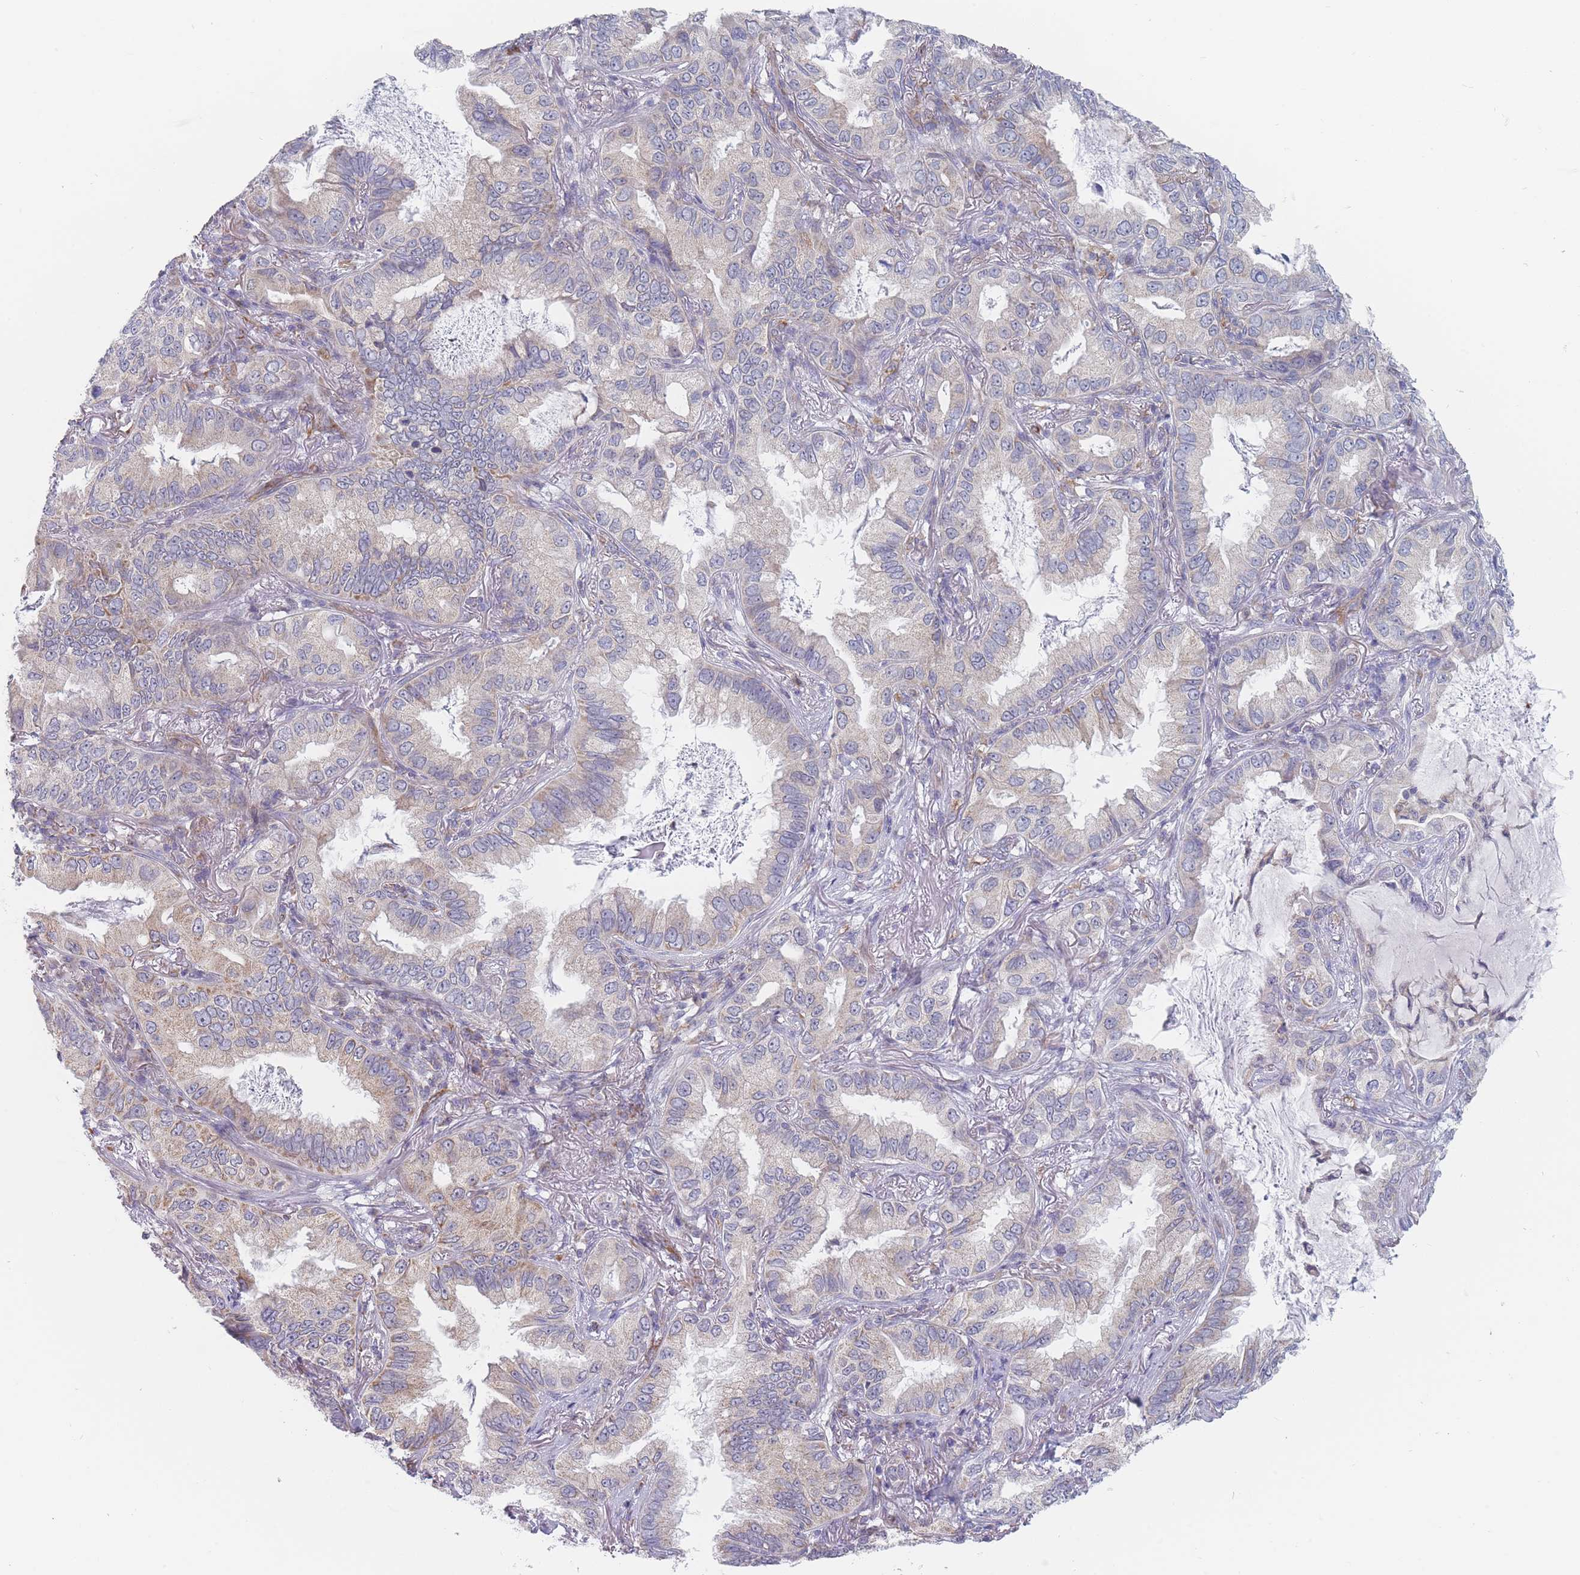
{"staining": {"intensity": "weak", "quantity": "<25%", "location": "cytoplasmic/membranous"}, "tissue": "lung cancer", "cell_type": "Tumor cells", "image_type": "cancer", "snomed": [{"axis": "morphology", "description": "Adenocarcinoma, NOS"}, {"axis": "topography", "description": "Lung"}], "caption": "Immunohistochemical staining of human lung adenocarcinoma exhibits no significant positivity in tumor cells.", "gene": "MAP1S", "patient": {"sex": "female", "age": 69}}